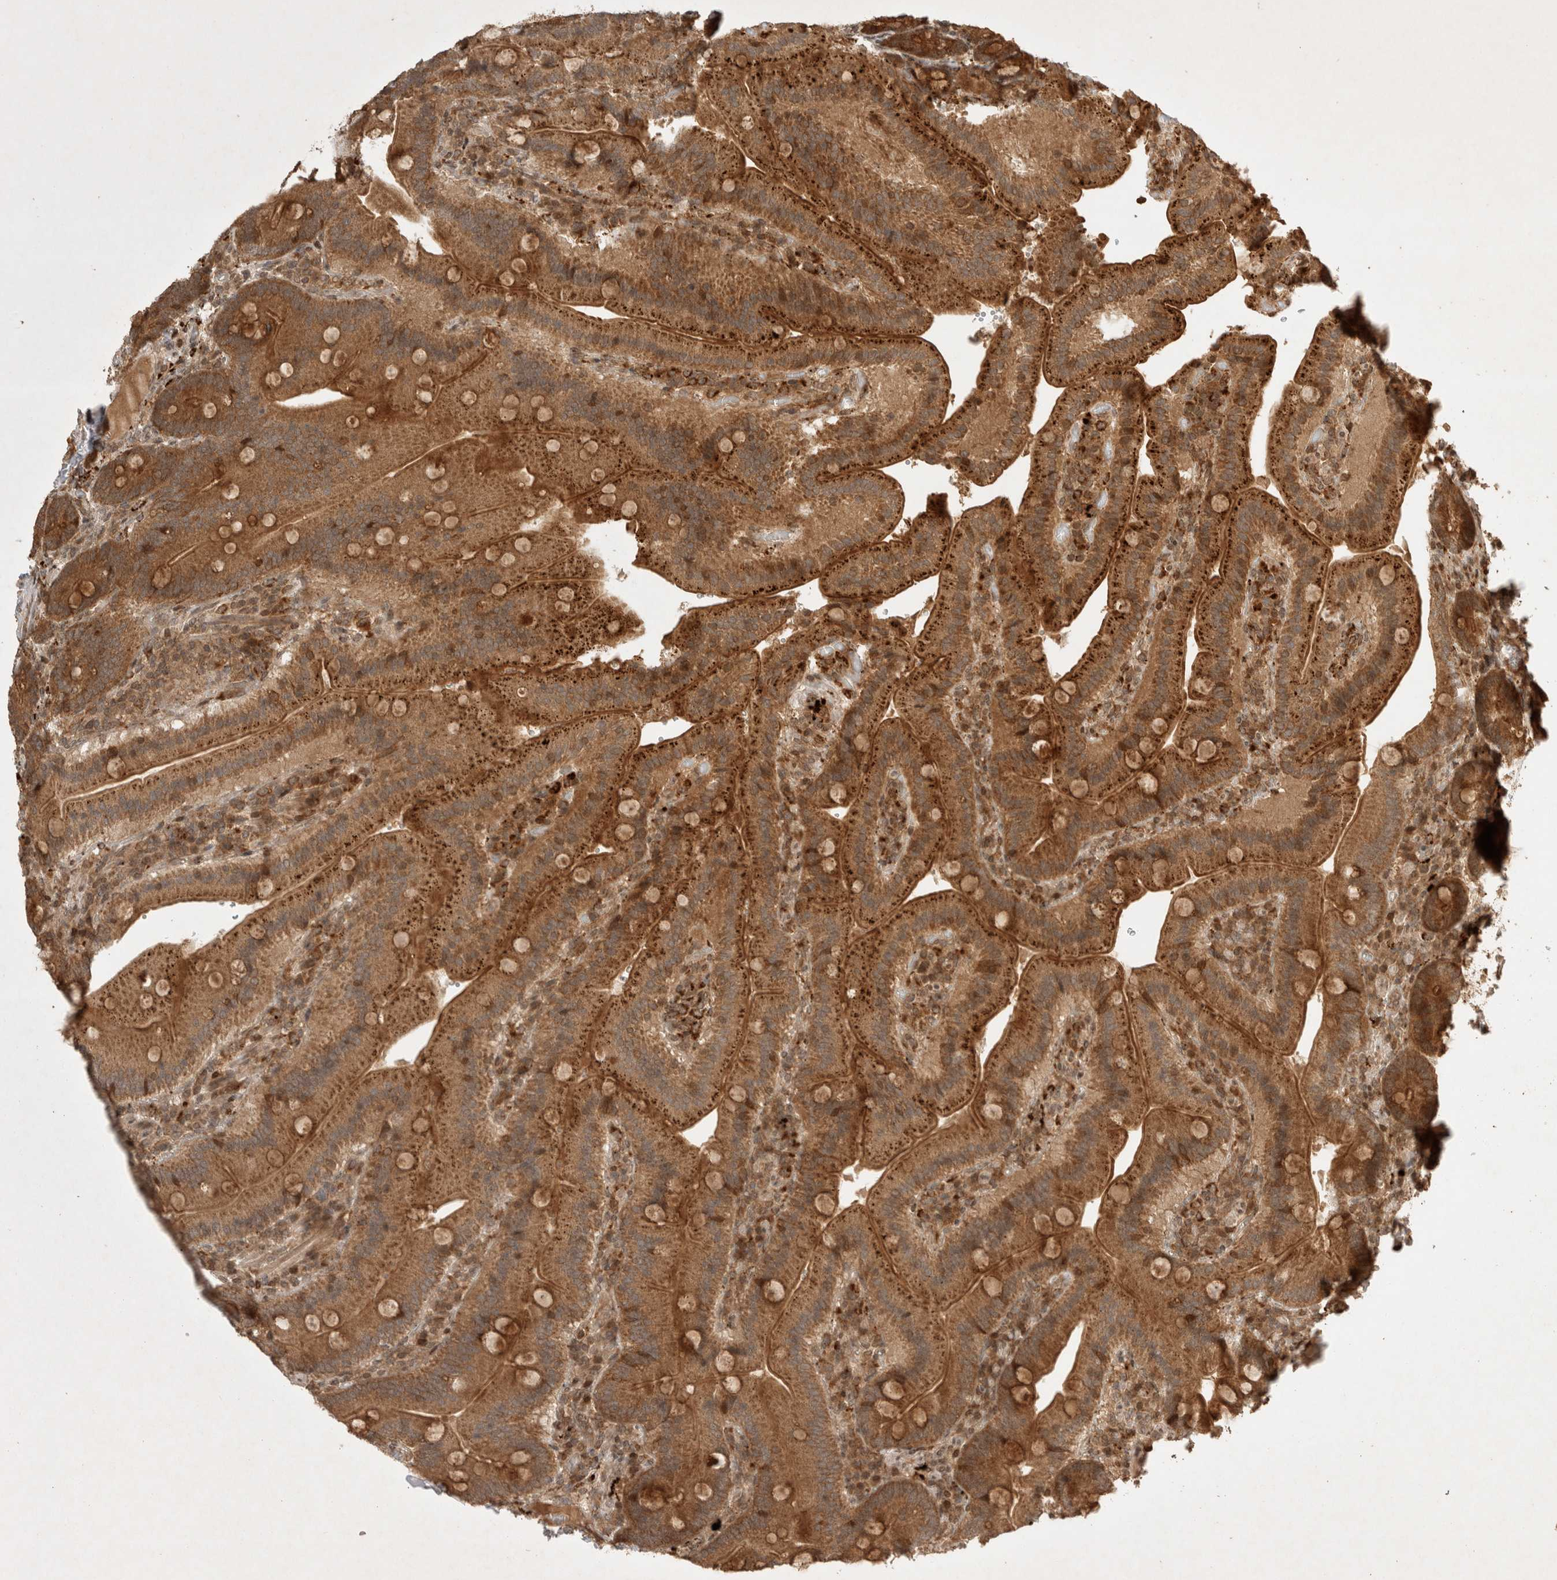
{"staining": {"intensity": "strong", "quantity": ">75%", "location": "cytoplasmic/membranous"}, "tissue": "duodenum", "cell_type": "Glandular cells", "image_type": "normal", "snomed": [{"axis": "morphology", "description": "Normal tissue, NOS"}, {"axis": "topography", "description": "Duodenum"}], "caption": "Duodenum stained with immunohistochemistry demonstrates strong cytoplasmic/membranous positivity in approximately >75% of glandular cells.", "gene": "FAM221A", "patient": {"sex": "female", "age": 62}}